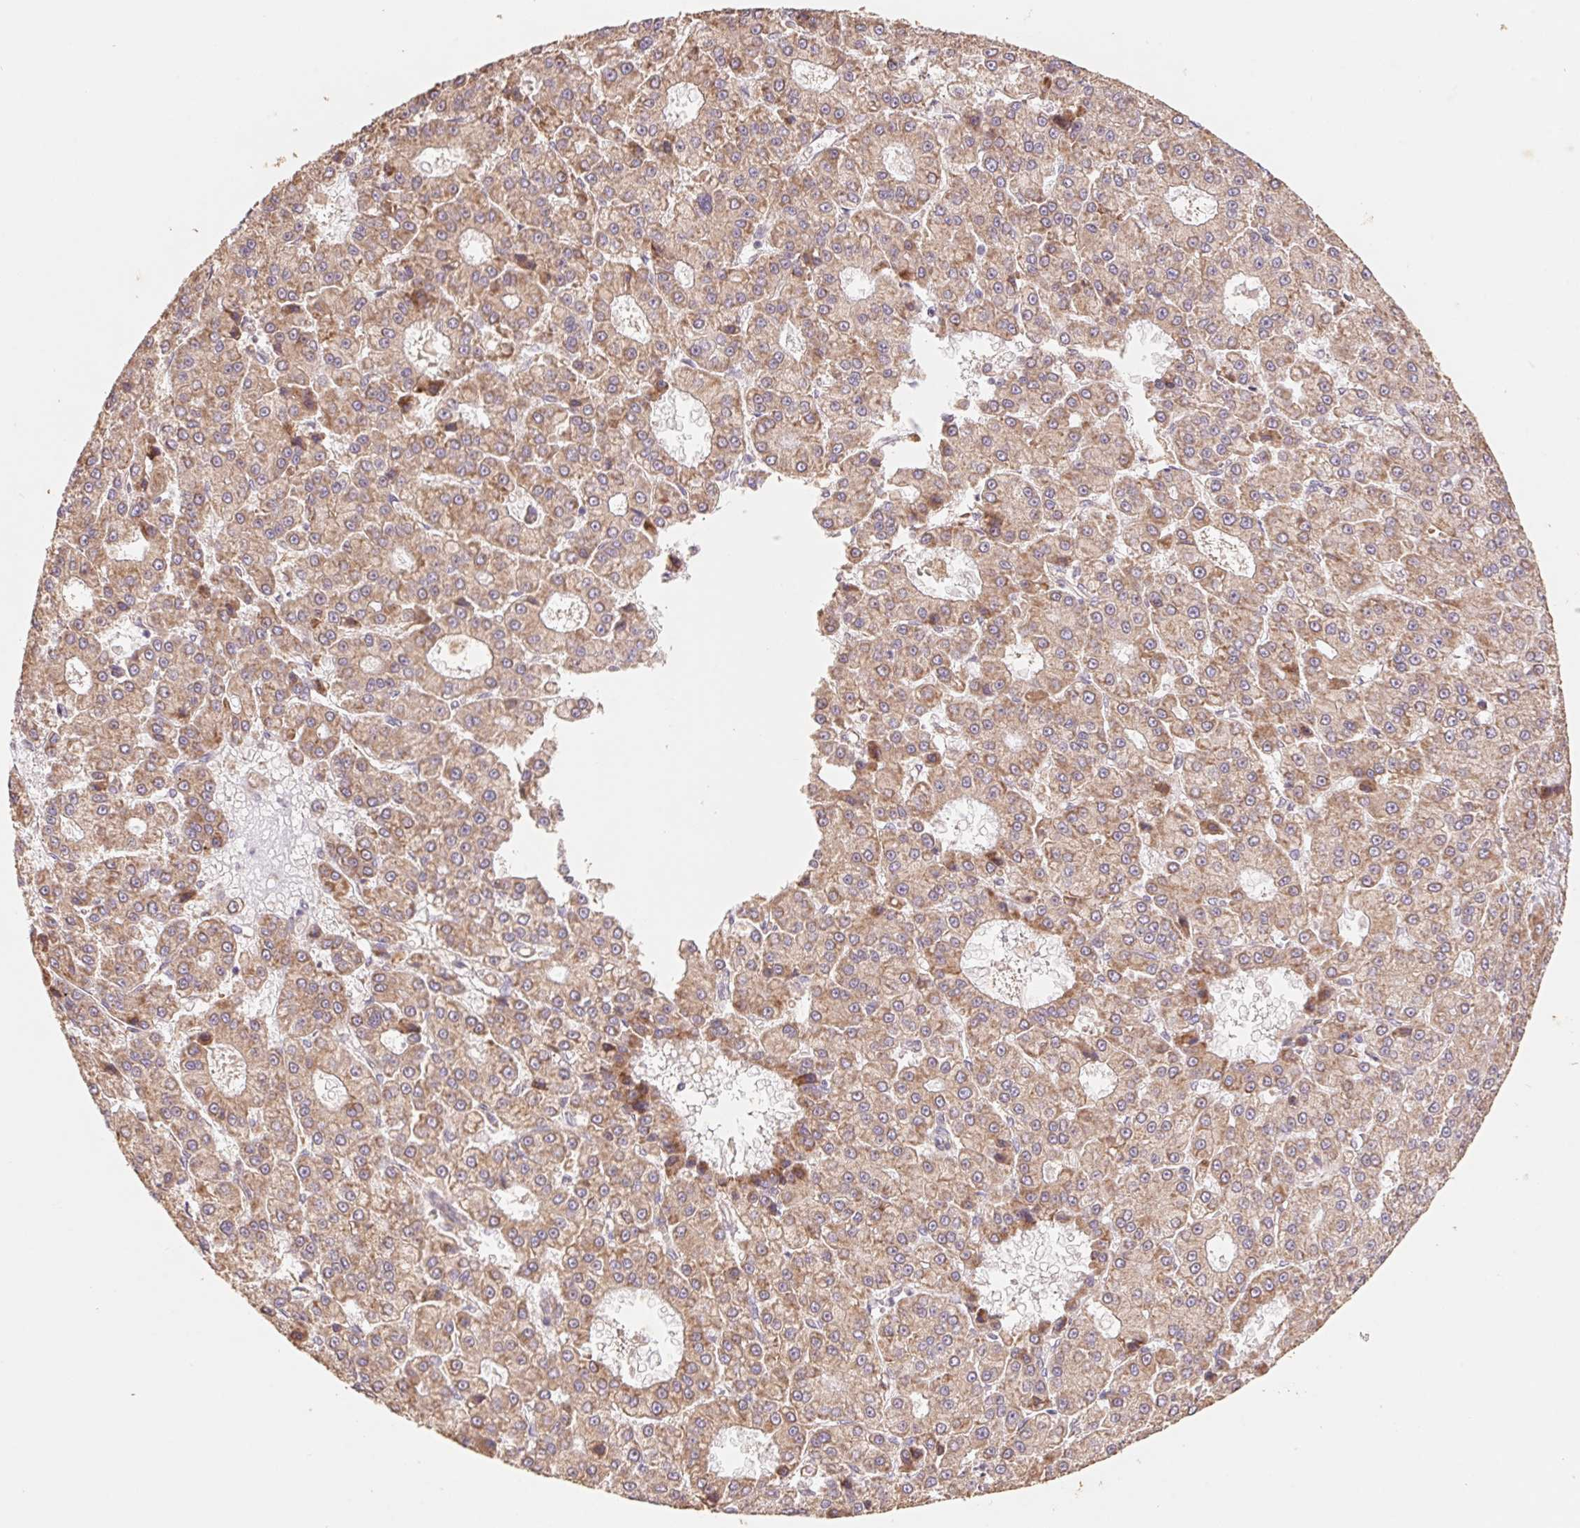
{"staining": {"intensity": "moderate", "quantity": ">75%", "location": "cytoplasmic/membranous"}, "tissue": "liver cancer", "cell_type": "Tumor cells", "image_type": "cancer", "snomed": [{"axis": "morphology", "description": "Carcinoma, Hepatocellular, NOS"}, {"axis": "topography", "description": "Liver"}], "caption": "The image exhibits a brown stain indicating the presence of a protein in the cytoplasmic/membranous of tumor cells in liver cancer. The staining was performed using DAB, with brown indicating positive protein expression. Nuclei are stained blue with hematoxylin.", "gene": "RPL27A", "patient": {"sex": "male", "age": 70}}